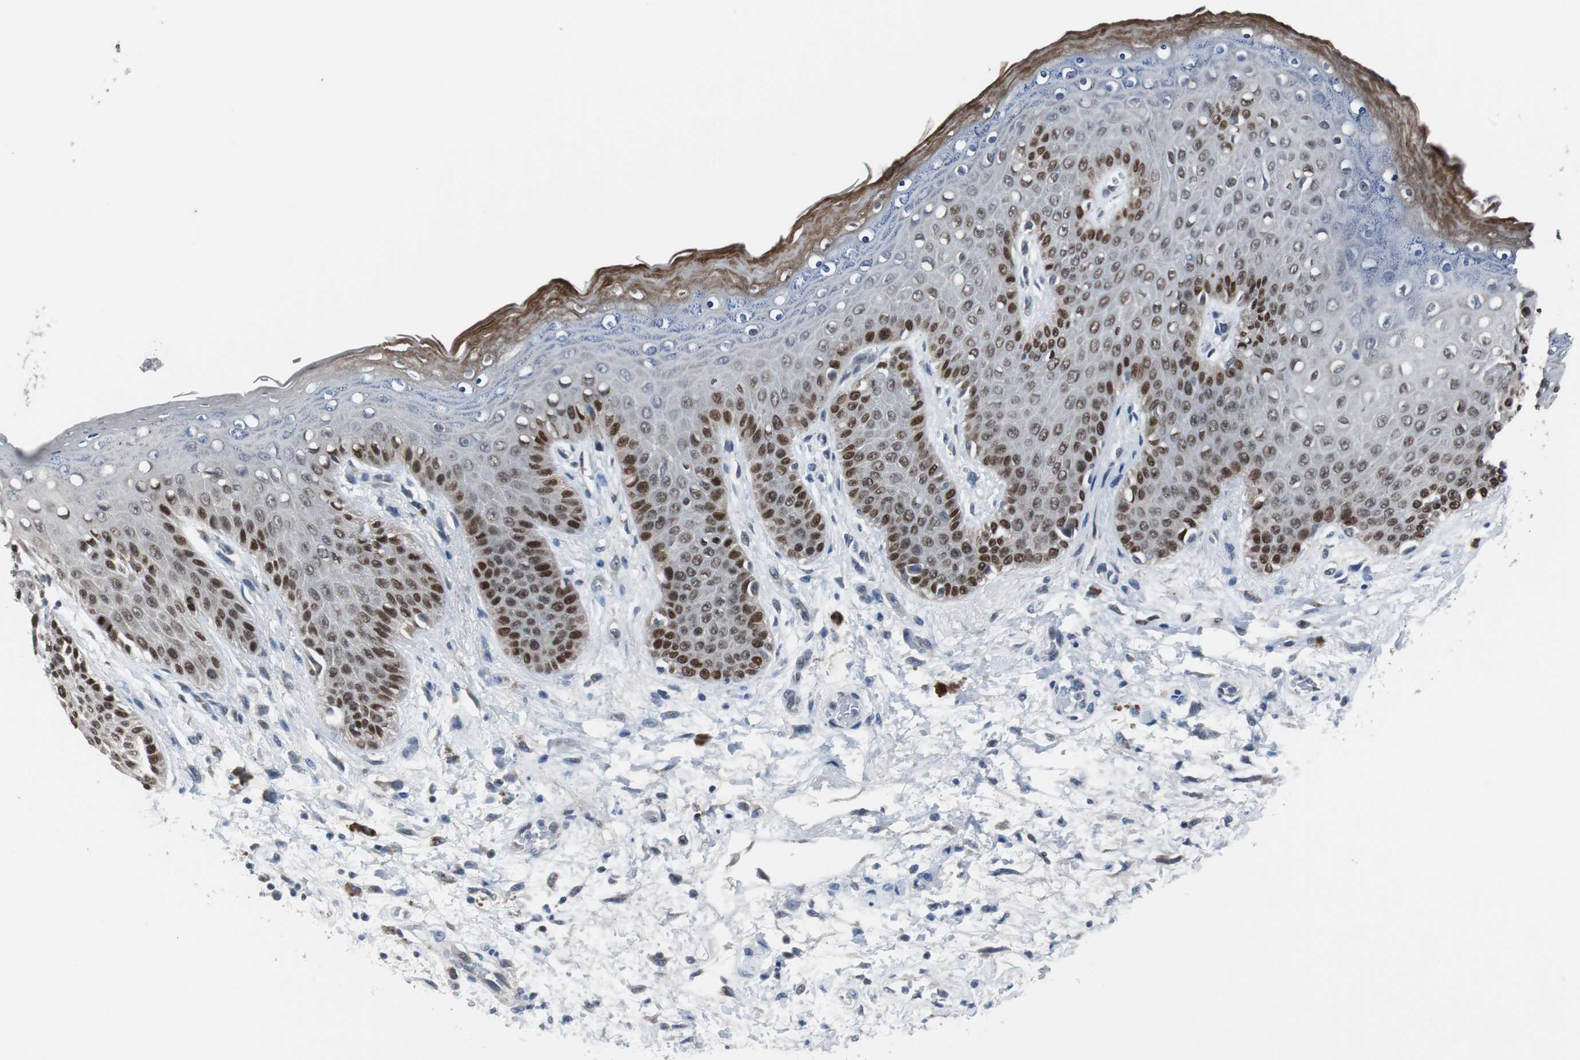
{"staining": {"intensity": "strong", "quantity": "25%-75%", "location": "nuclear"}, "tissue": "skin", "cell_type": "Epidermal cells", "image_type": "normal", "snomed": [{"axis": "morphology", "description": "Normal tissue, NOS"}, {"axis": "topography", "description": "Anal"}], "caption": "Skin stained with a brown dye displays strong nuclear positive expression in approximately 25%-75% of epidermal cells.", "gene": "TP63", "patient": {"sex": "female", "age": 46}}